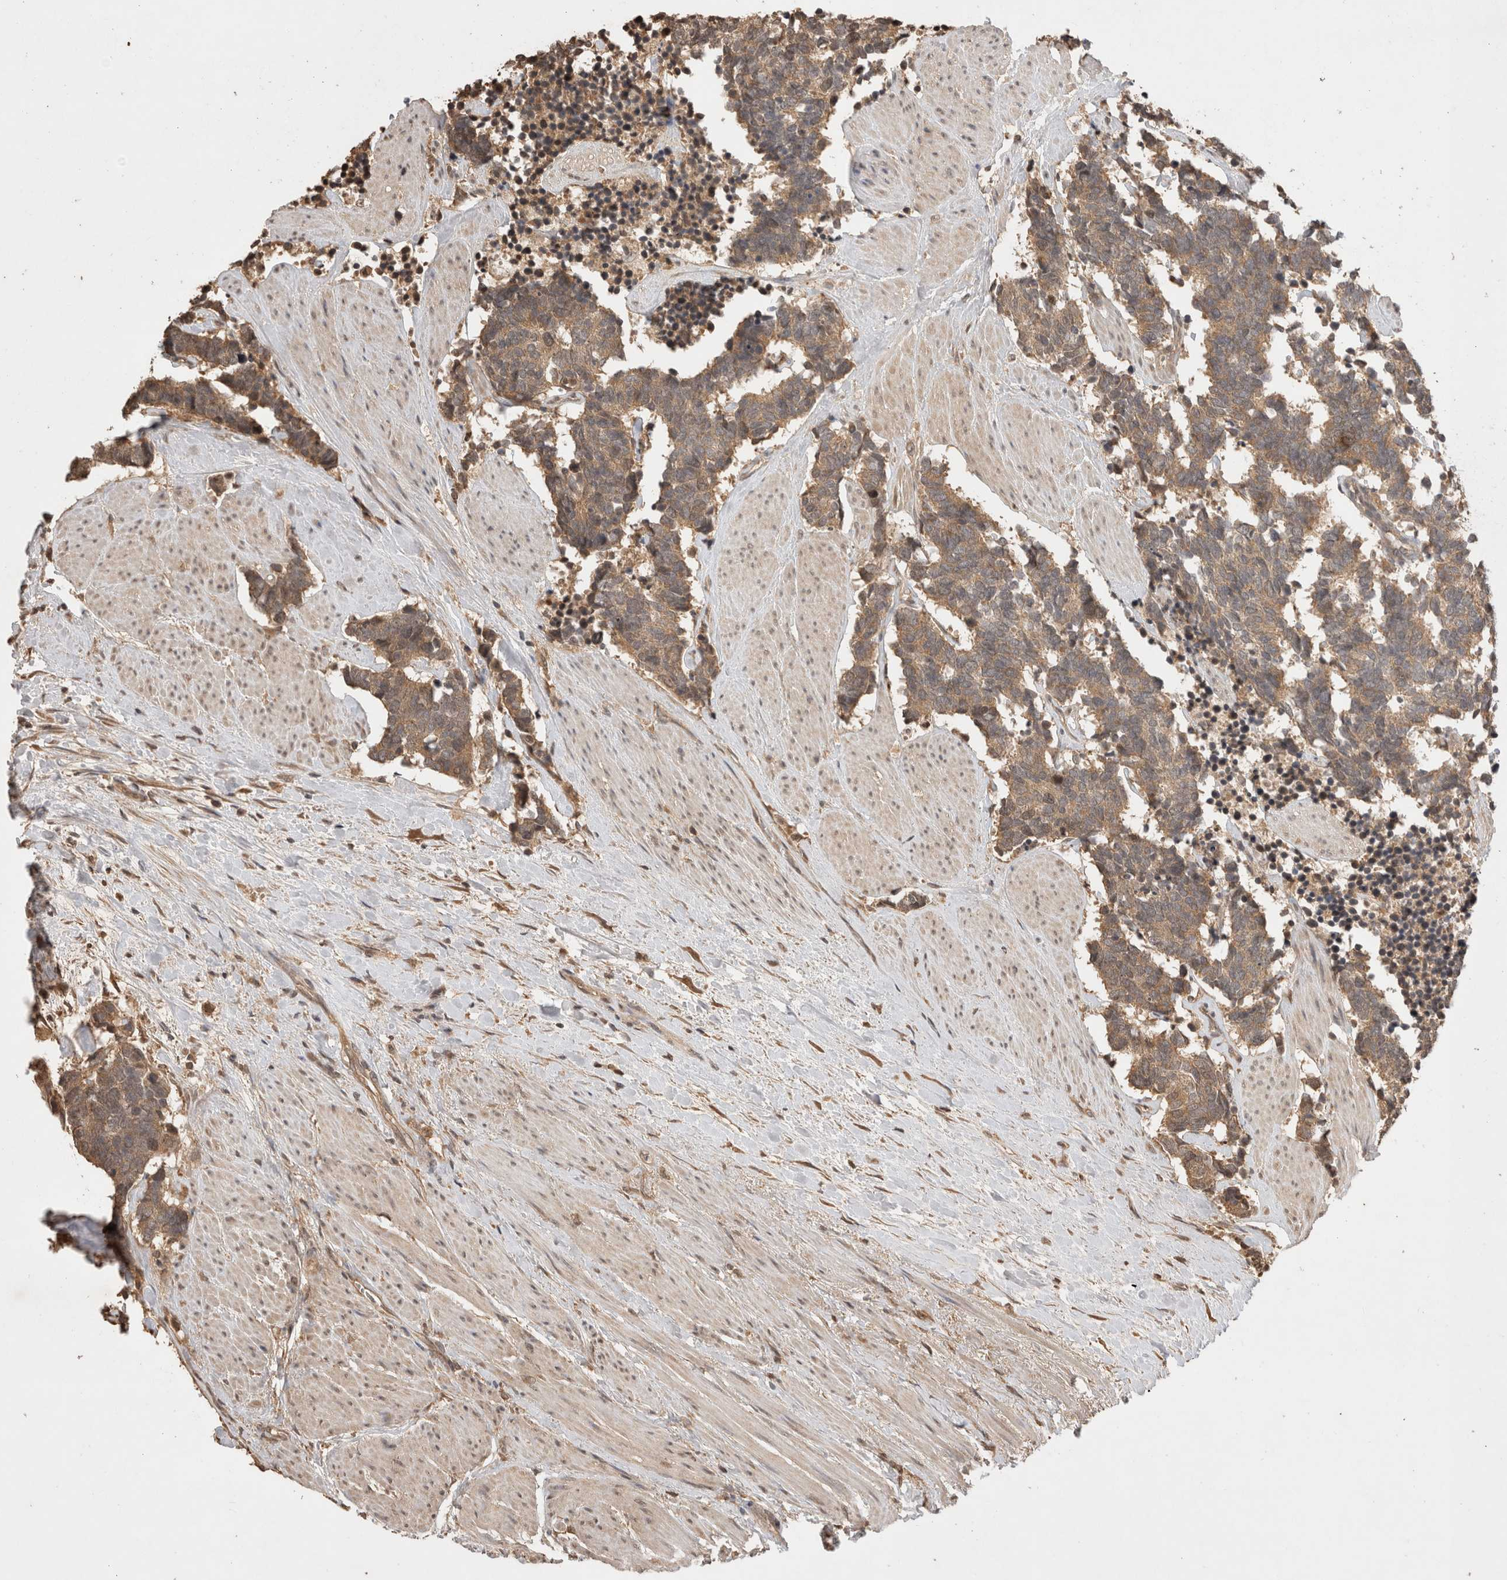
{"staining": {"intensity": "moderate", "quantity": ">75%", "location": "cytoplasmic/membranous"}, "tissue": "carcinoid", "cell_type": "Tumor cells", "image_type": "cancer", "snomed": [{"axis": "morphology", "description": "Carcinoma, NOS"}, {"axis": "morphology", "description": "Carcinoid, malignant, NOS"}, {"axis": "topography", "description": "Urinary bladder"}], "caption": "Carcinoma stained with a brown dye displays moderate cytoplasmic/membranous positive expression in approximately >75% of tumor cells.", "gene": "PRMT3", "patient": {"sex": "male", "age": 57}}